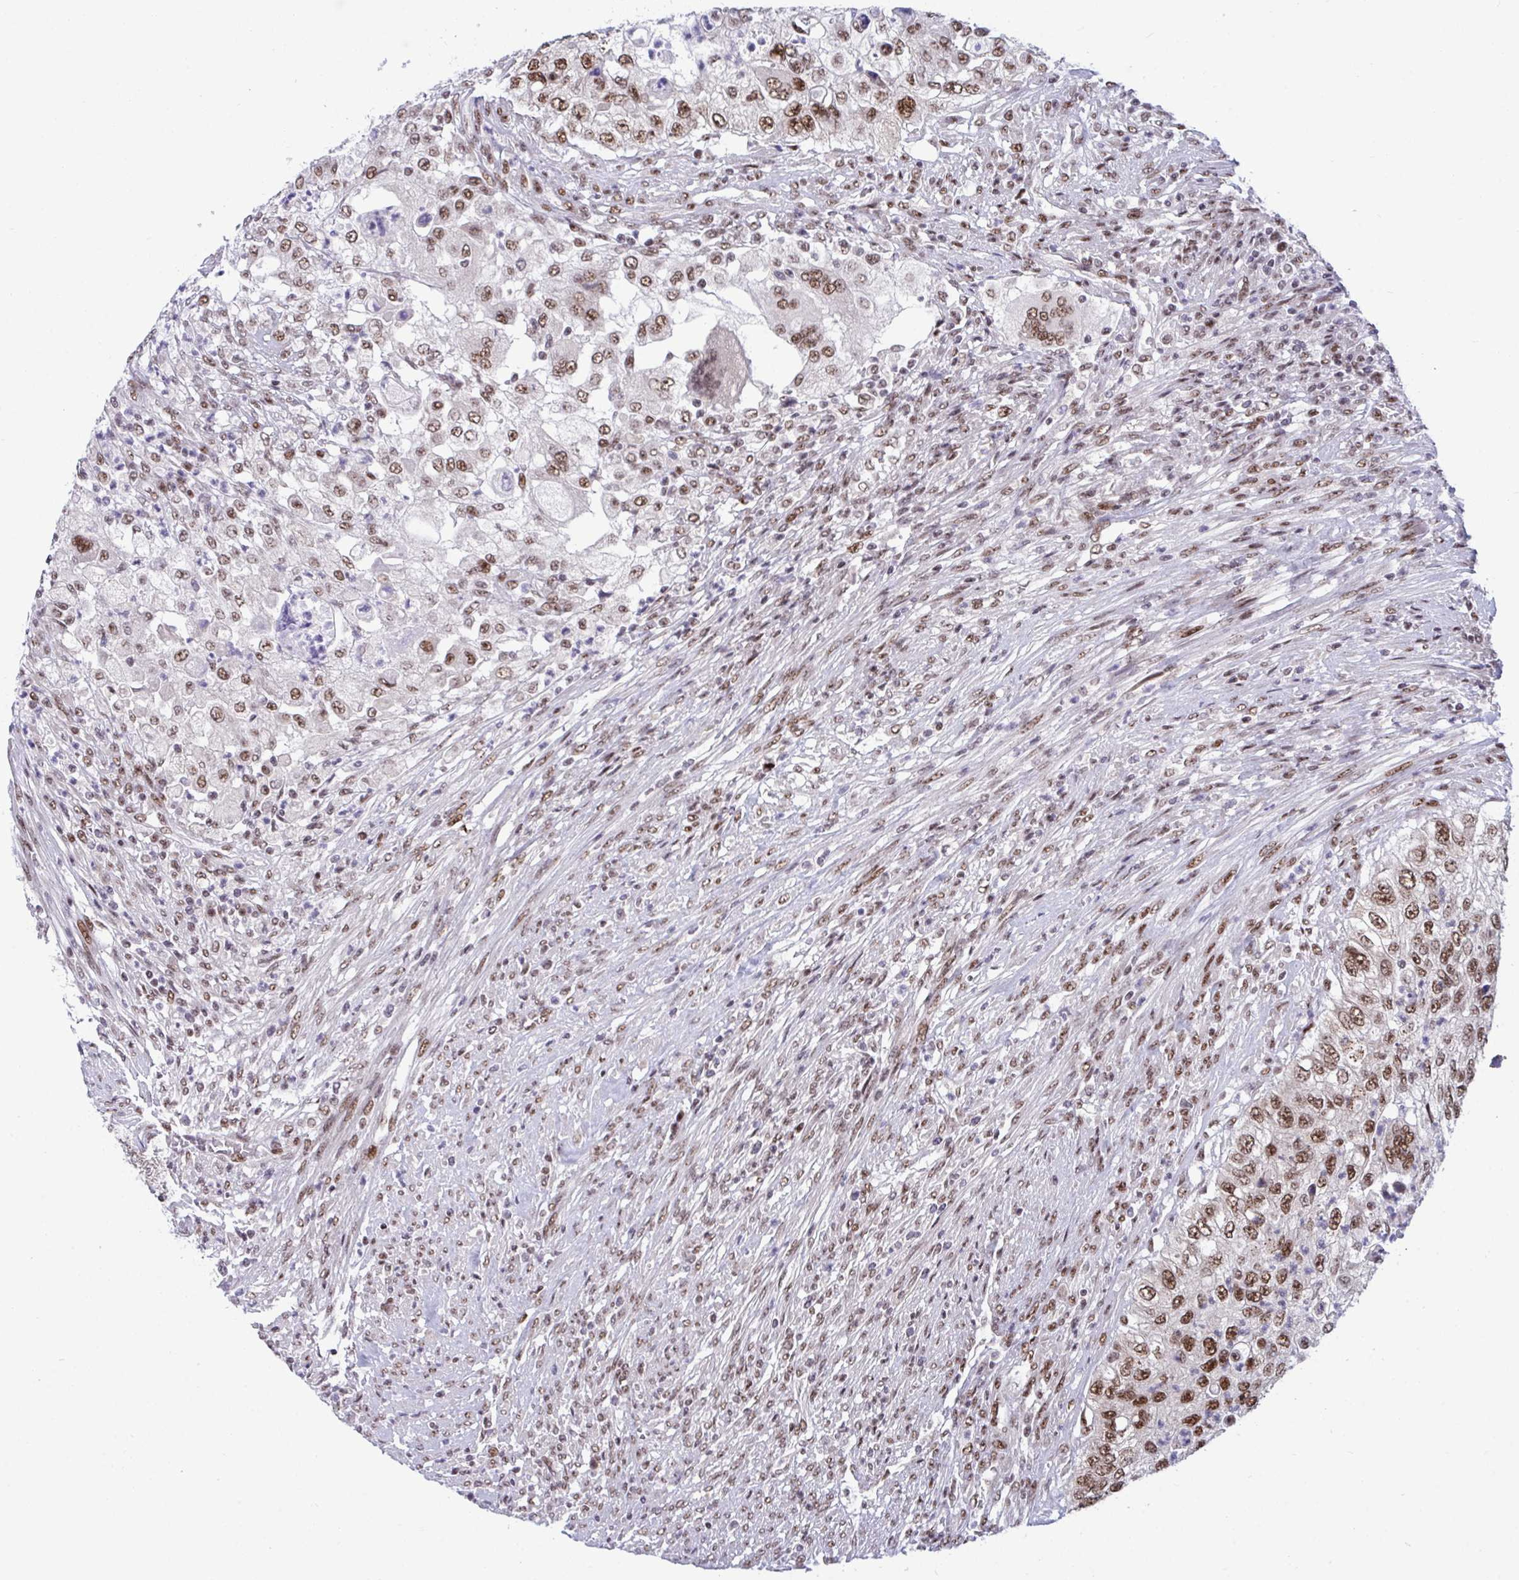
{"staining": {"intensity": "moderate", "quantity": ">75%", "location": "nuclear"}, "tissue": "urothelial cancer", "cell_type": "Tumor cells", "image_type": "cancer", "snomed": [{"axis": "morphology", "description": "Urothelial carcinoma, High grade"}, {"axis": "topography", "description": "Urinary bladder"}], "caption": "Immunohistochemical staining of urothelial cancer demonstrates moderate nuclear protein staining in about >75% of tumor cells.", "gene": "WBP11", "patient": {"sex": "female", "age": 60}}